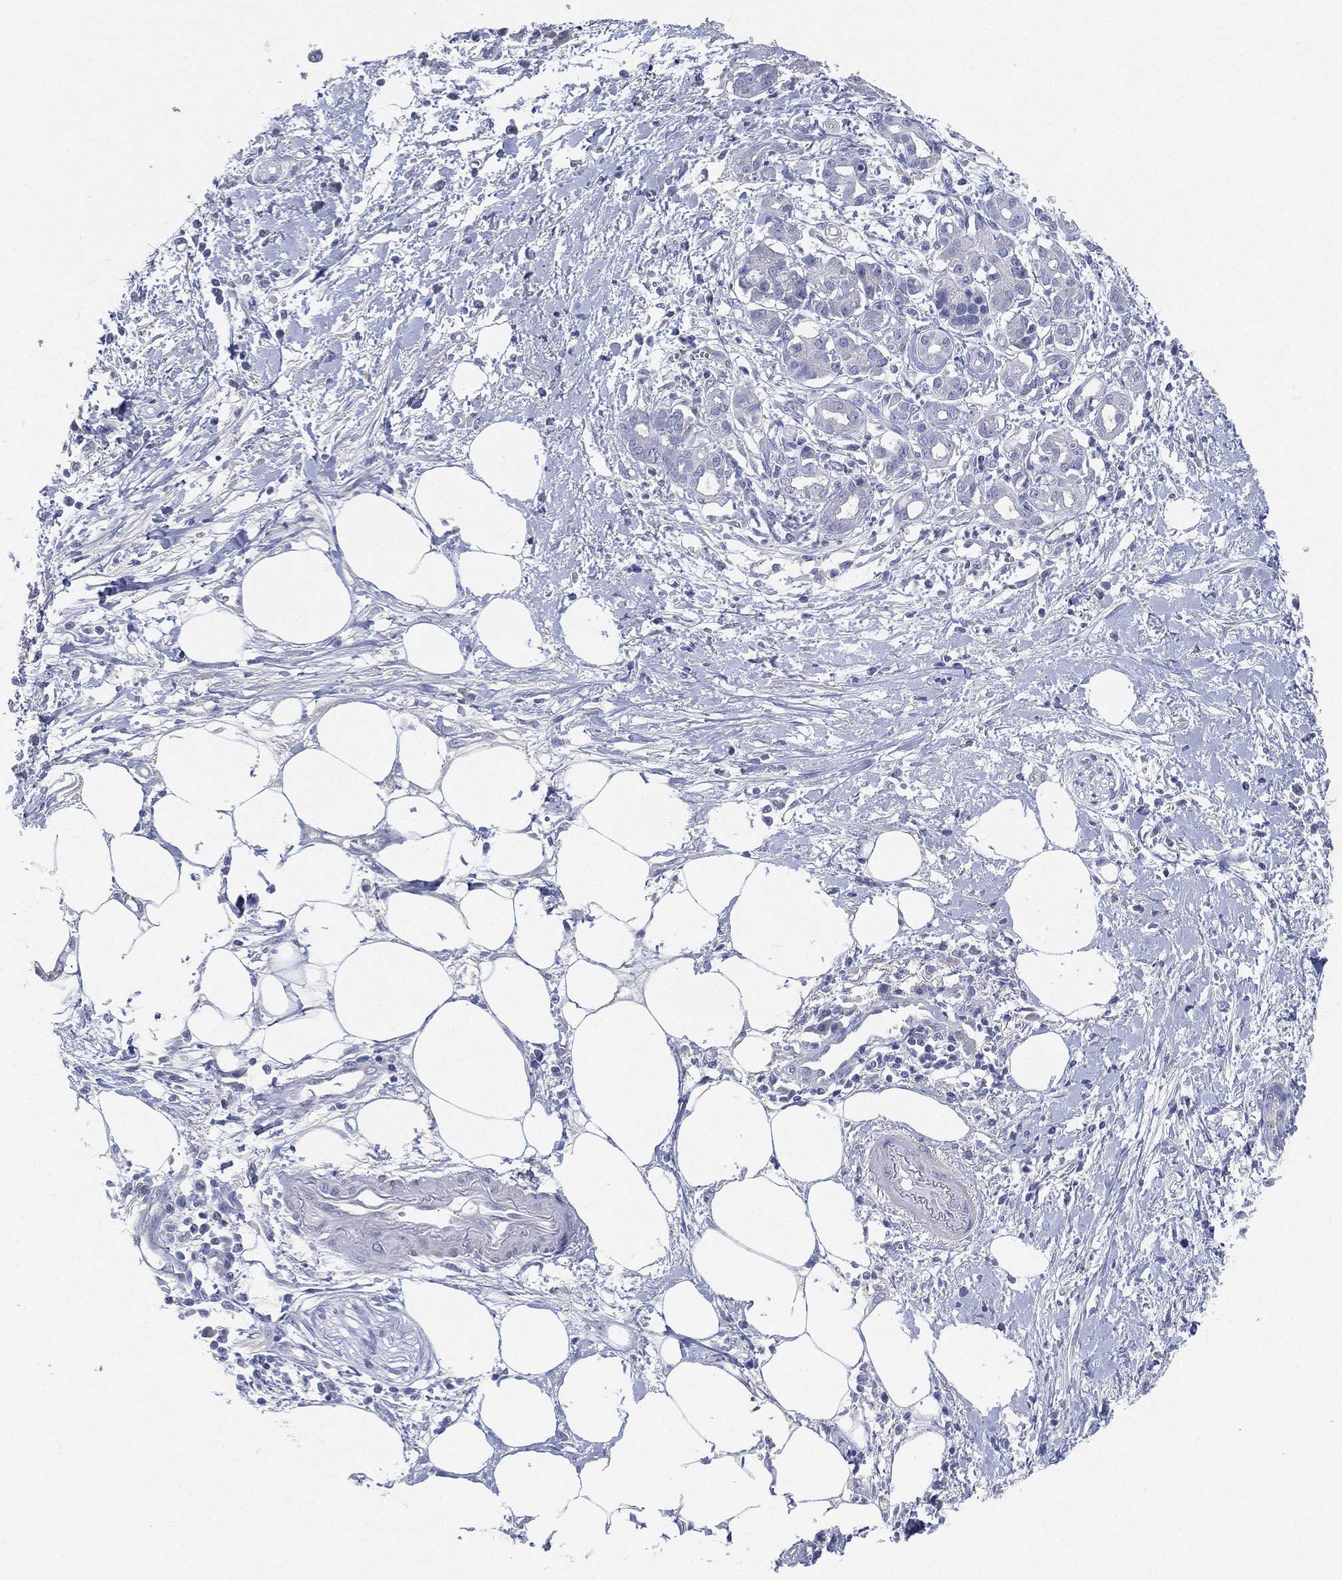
{"staining": {"intensity": "negative", "quantity": "none", "location": "none"}, "tissue": "pancreatic cancer", "cell_type": "Tumor cells", "image_type": "cancer", "snomed": [{"axis": "morphology", "description": "Adenocarcinoma, NOS"}, {"axis": "topography", "description": "Pancreas"}], "caption": "Micrograph shows no significant protein expression in tumor cells of pancreatic cancer.", "gene": "FAM187B", "patient": {"sex": "male", "age": 72}}